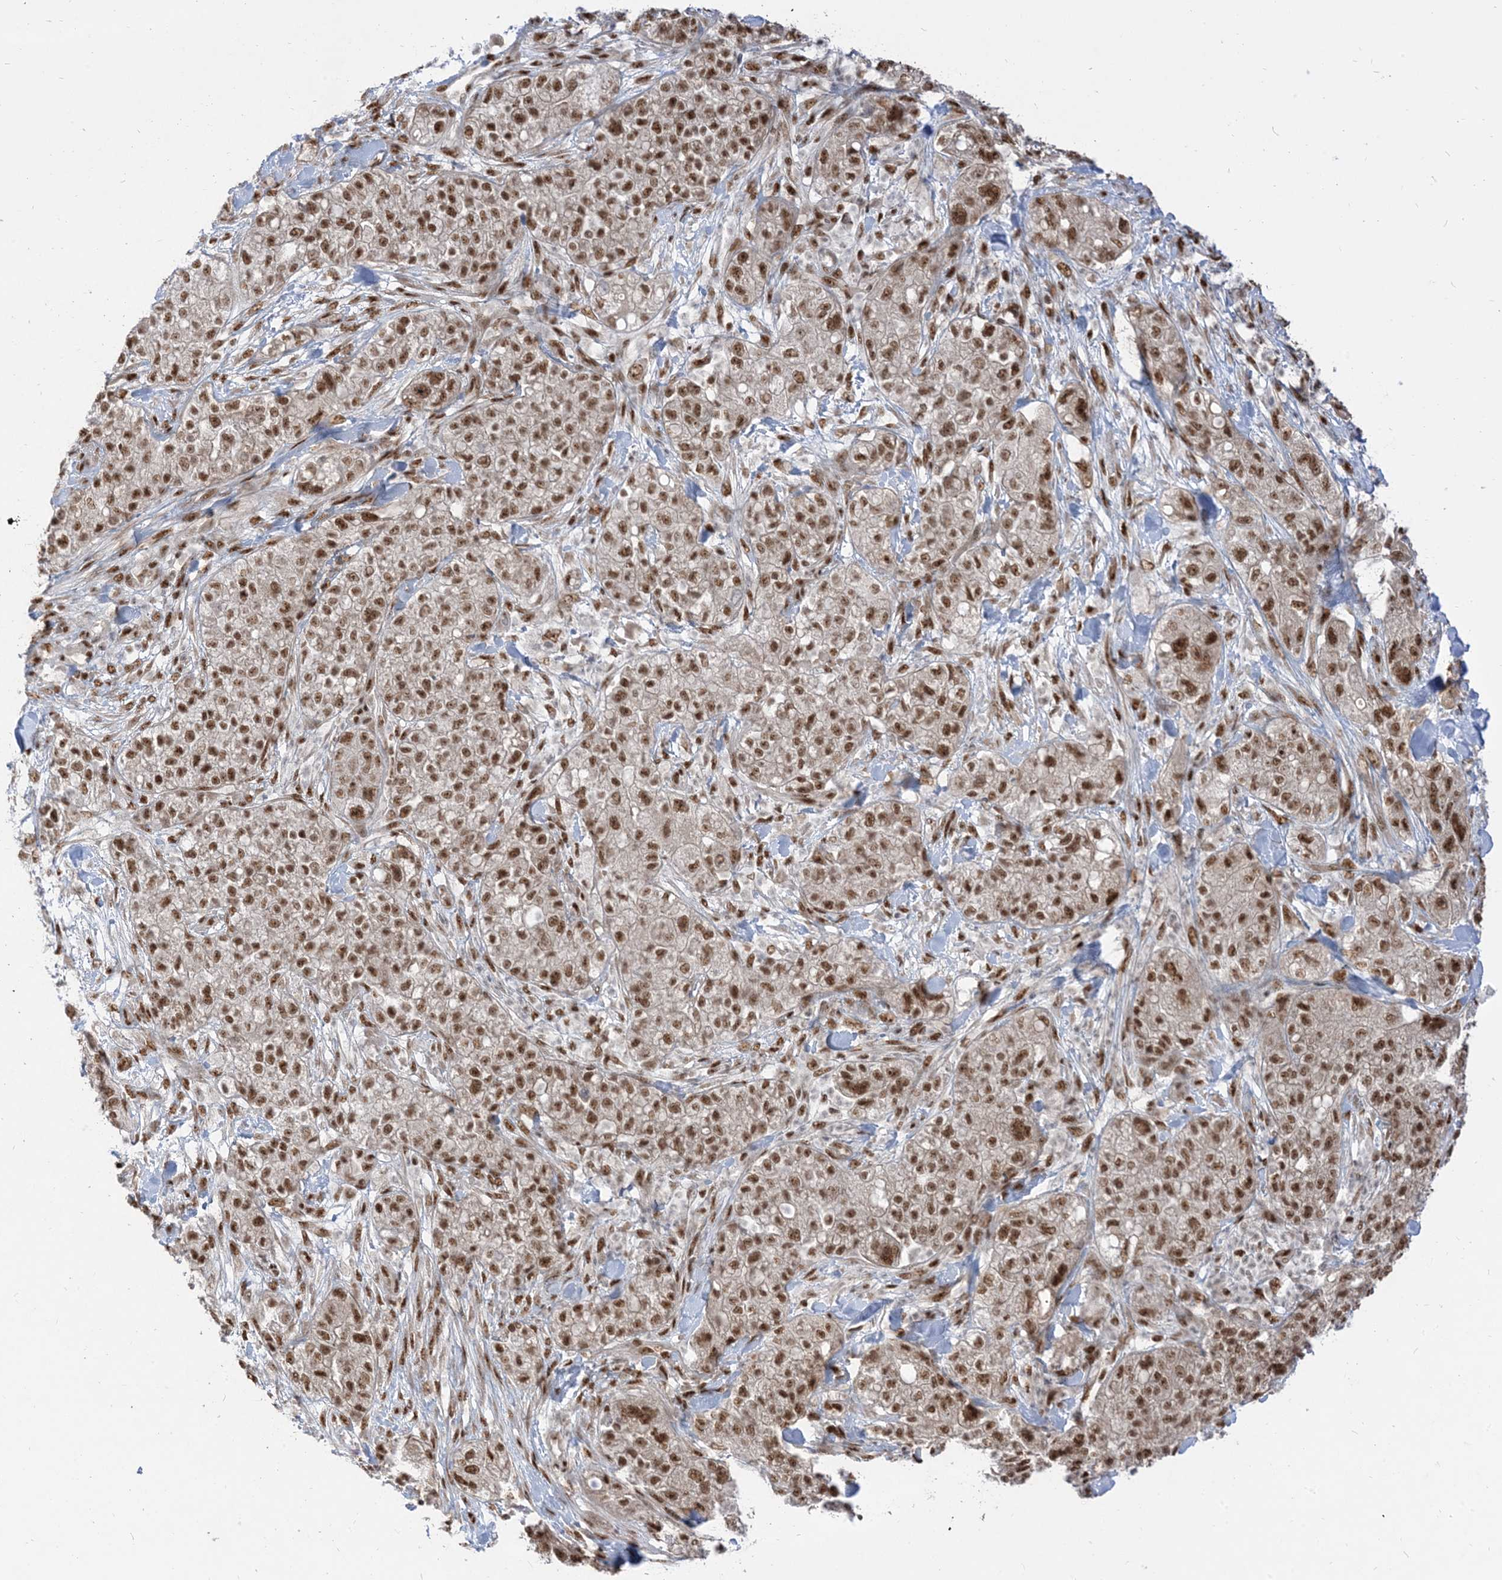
{"staining": {"intensity": "moderate", "quantity": ">75%", "location": "nuclear"}, "tissue": "pancreatic cancer", "cell_type": "Tumor cells", "image_type": "cancer", "snomed": [{"axis": "morphology", "description": "Adenocarcinoma, NOS"}, {"axis": "topography", "description": "Pancreas"}], "caption": "IHC image of neoplastic tissue: pancreatic cancer (adenocarcinoma) stained using IHC shows medium levels of moderate protein expression localized specifically in the nuclear of tumor cells, appearing as a nuclear brown color.", "gene": "ARGLU1", "patient": {"sex": "female", "age": 78}}